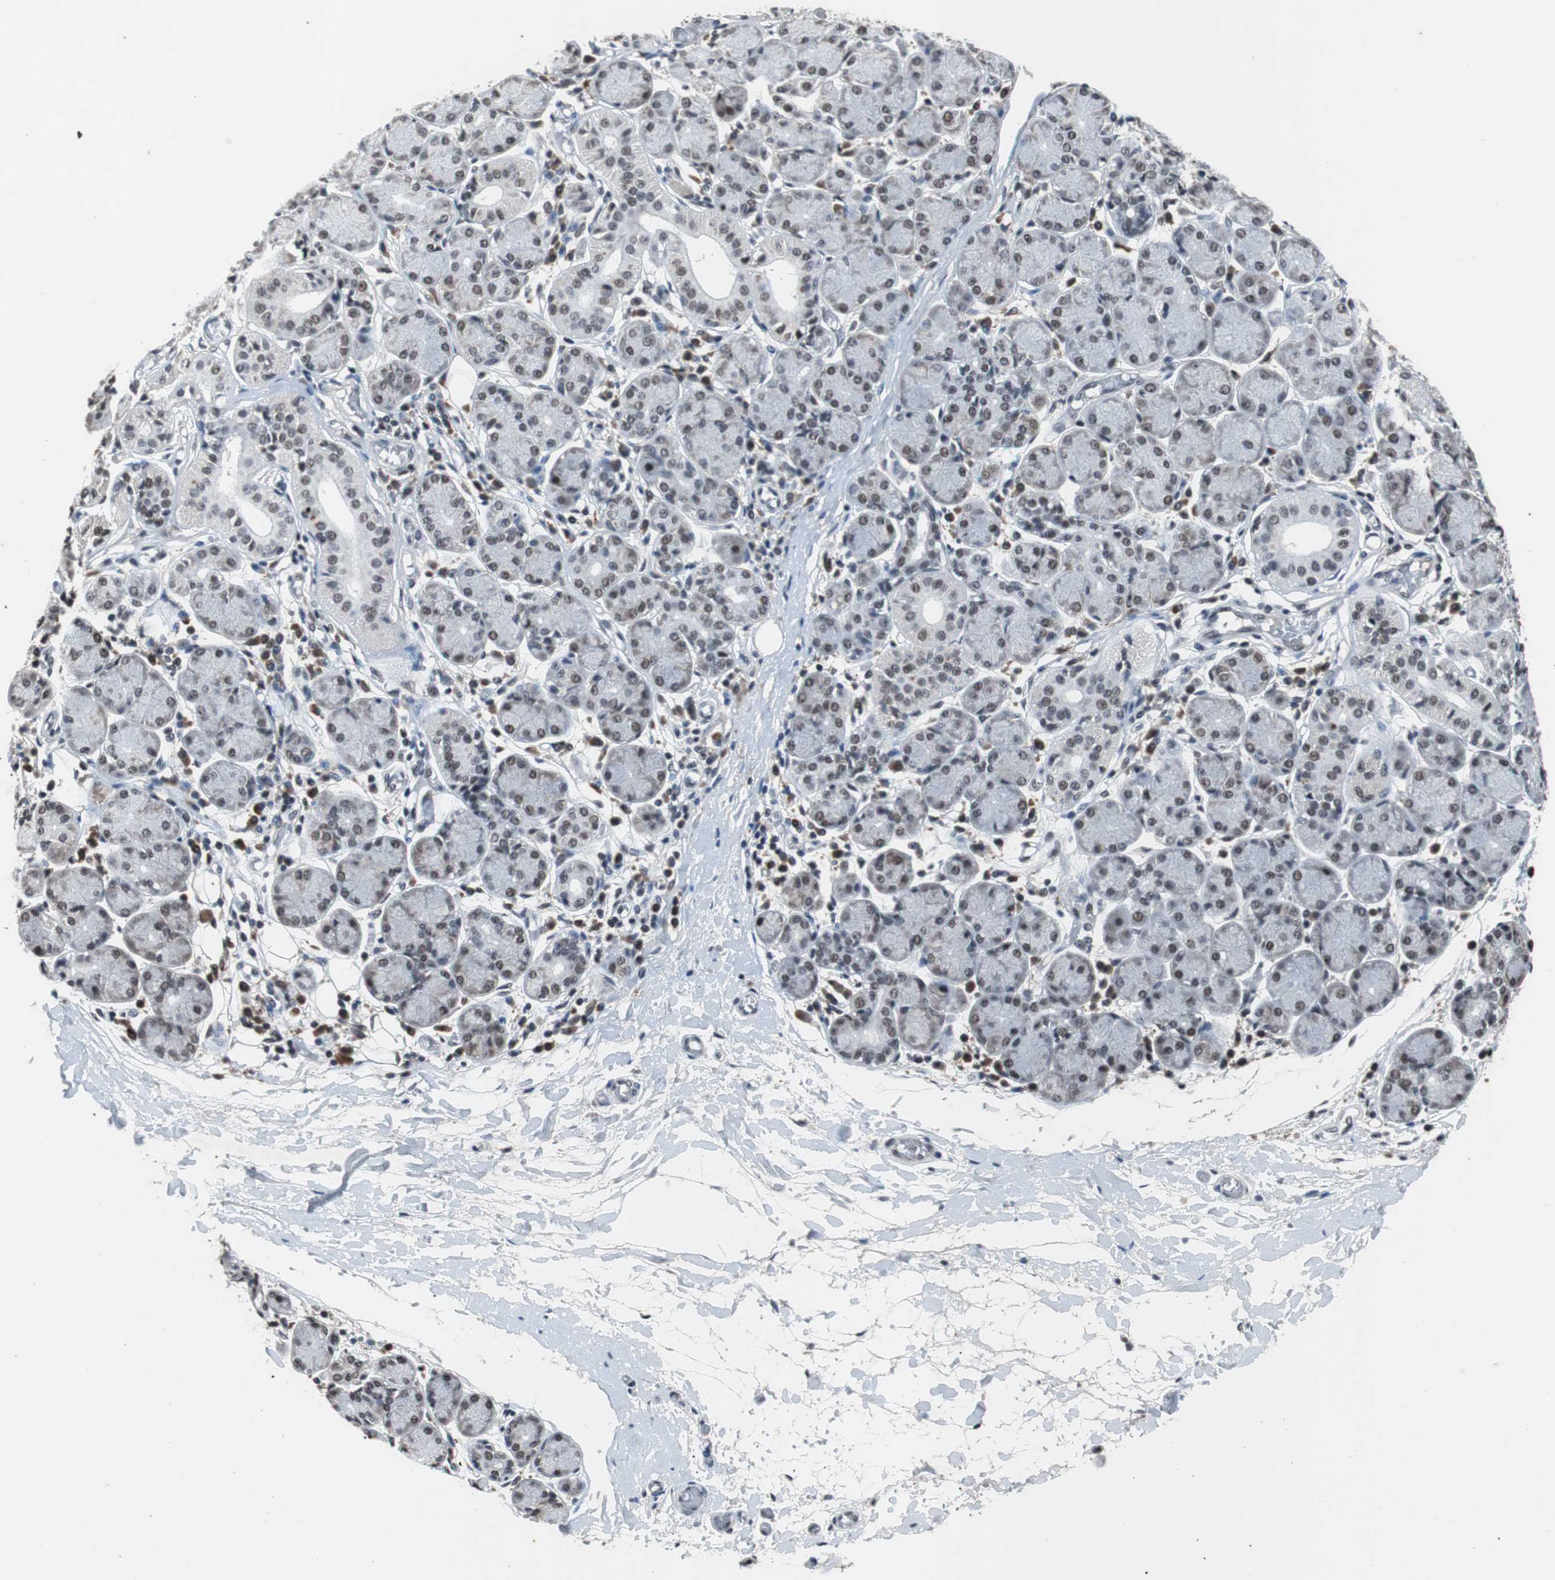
{"staining": {"intensity": "moderate", "quantity": "25%-75%", "location": "nuclear"}, "tissue": "salivary gland", "cell_type": "Glandular cells", "image_type": "normal", "snomed": [{"axis": "morphology", "description": "Normal tissue, NOS"}, {"axis": "topography", "description": "Salivary gland"}], "caption": "High-magnification brightfield microscopy of normal salivary gland stained with DAB (3,3'-diaminobenzidine) (brown) and counterstained with hematoxylin (blue). glandular cells exhibit moderate nuclear staining is seen in approximately25%-75% of cells. Immunohistochemistry stains the protein of interest in brown and the nuclei are stained blue.", "gene": "USP28", "patient": {"sex": "female", "age": 24}}